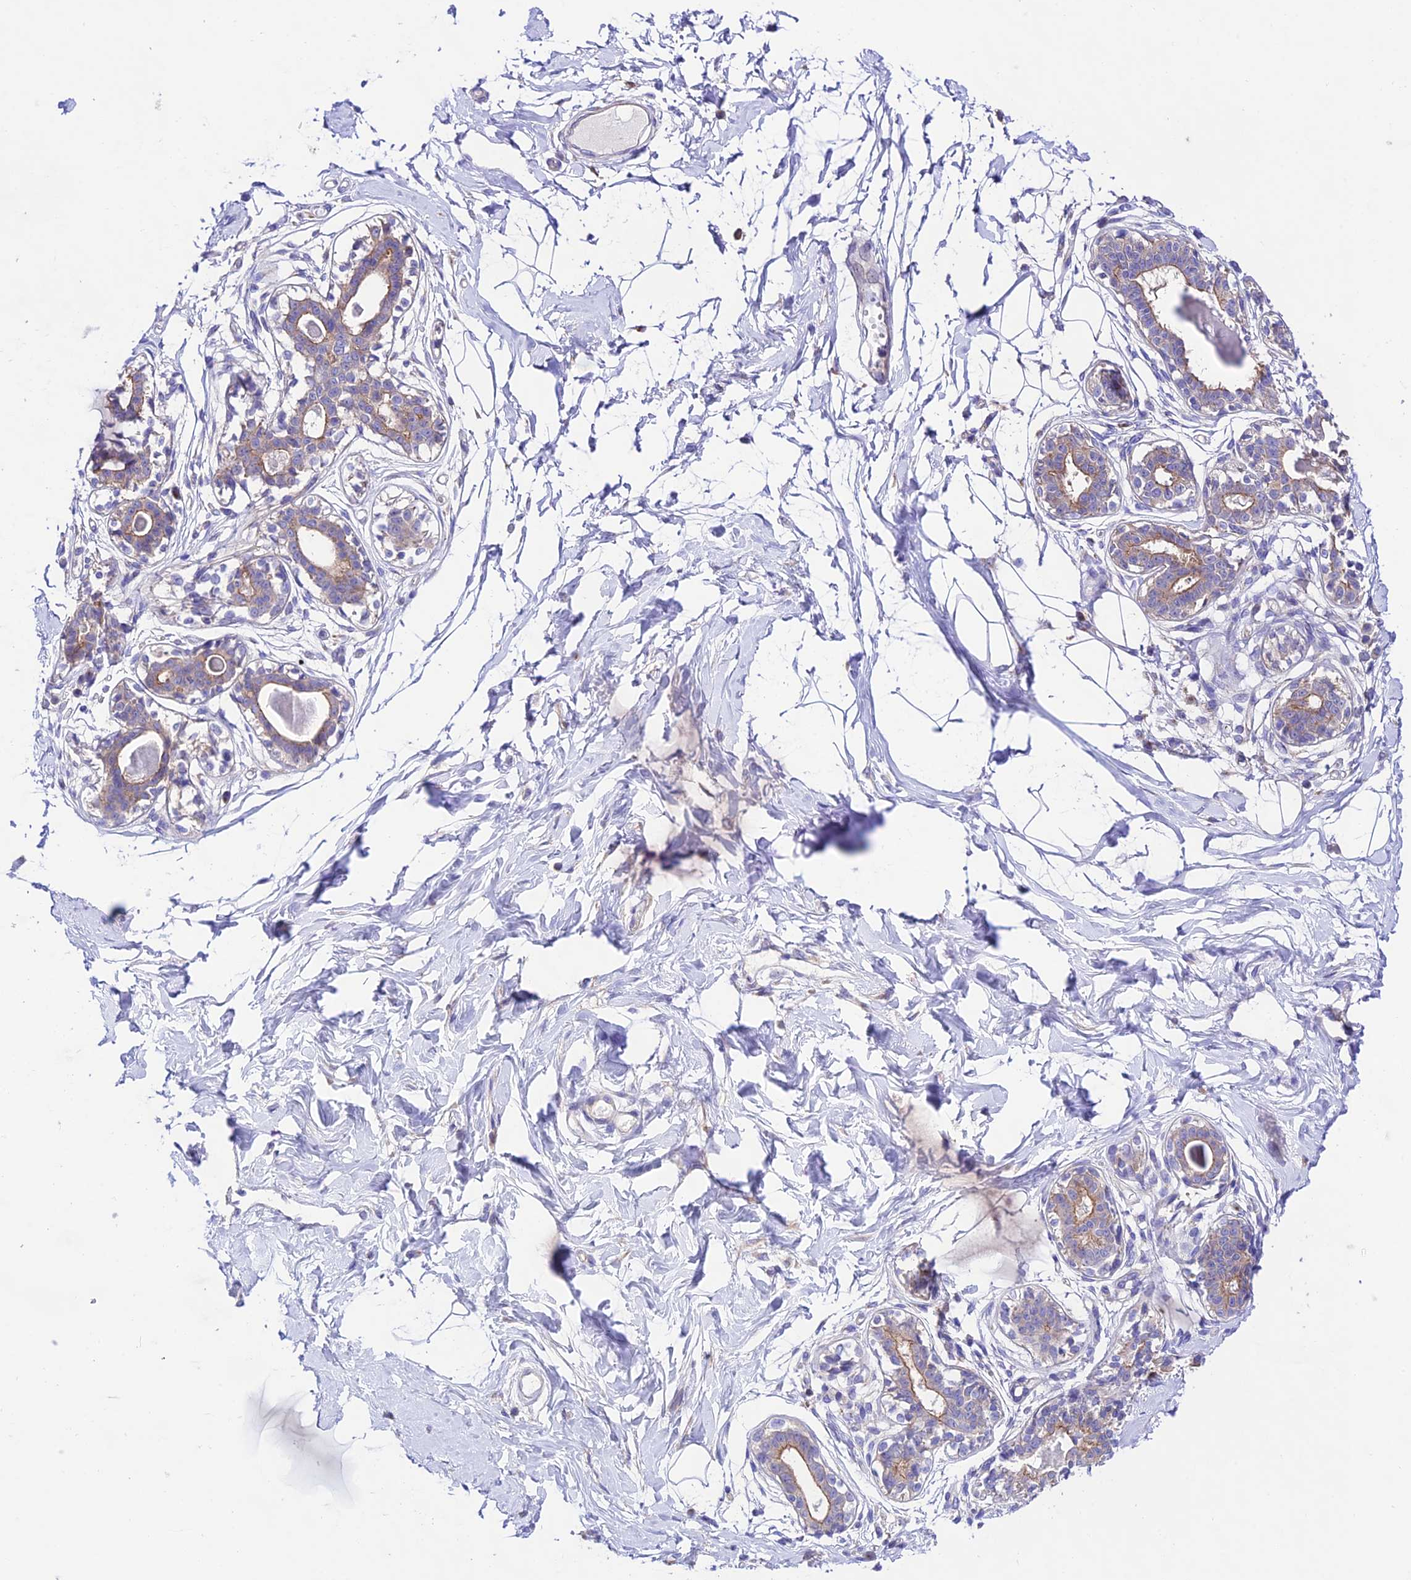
{"staining": {"intensity": "negative", "quantity": "none", "location": "none"}, "tissue": "breast", "cell_type": "Adipocytes", "image_type": "normal", "snomed": [{"axis": "morphology", "description": "Normal tissue, NOS"}, {"axis": "topography", "description": "Breast"}], "caption": "Immunohistochemical staining of benign breast demonstrates no significant positivity in adipocytes.", "gene": "LACTB2", "patient": {"sex": "female", "age": 45}}